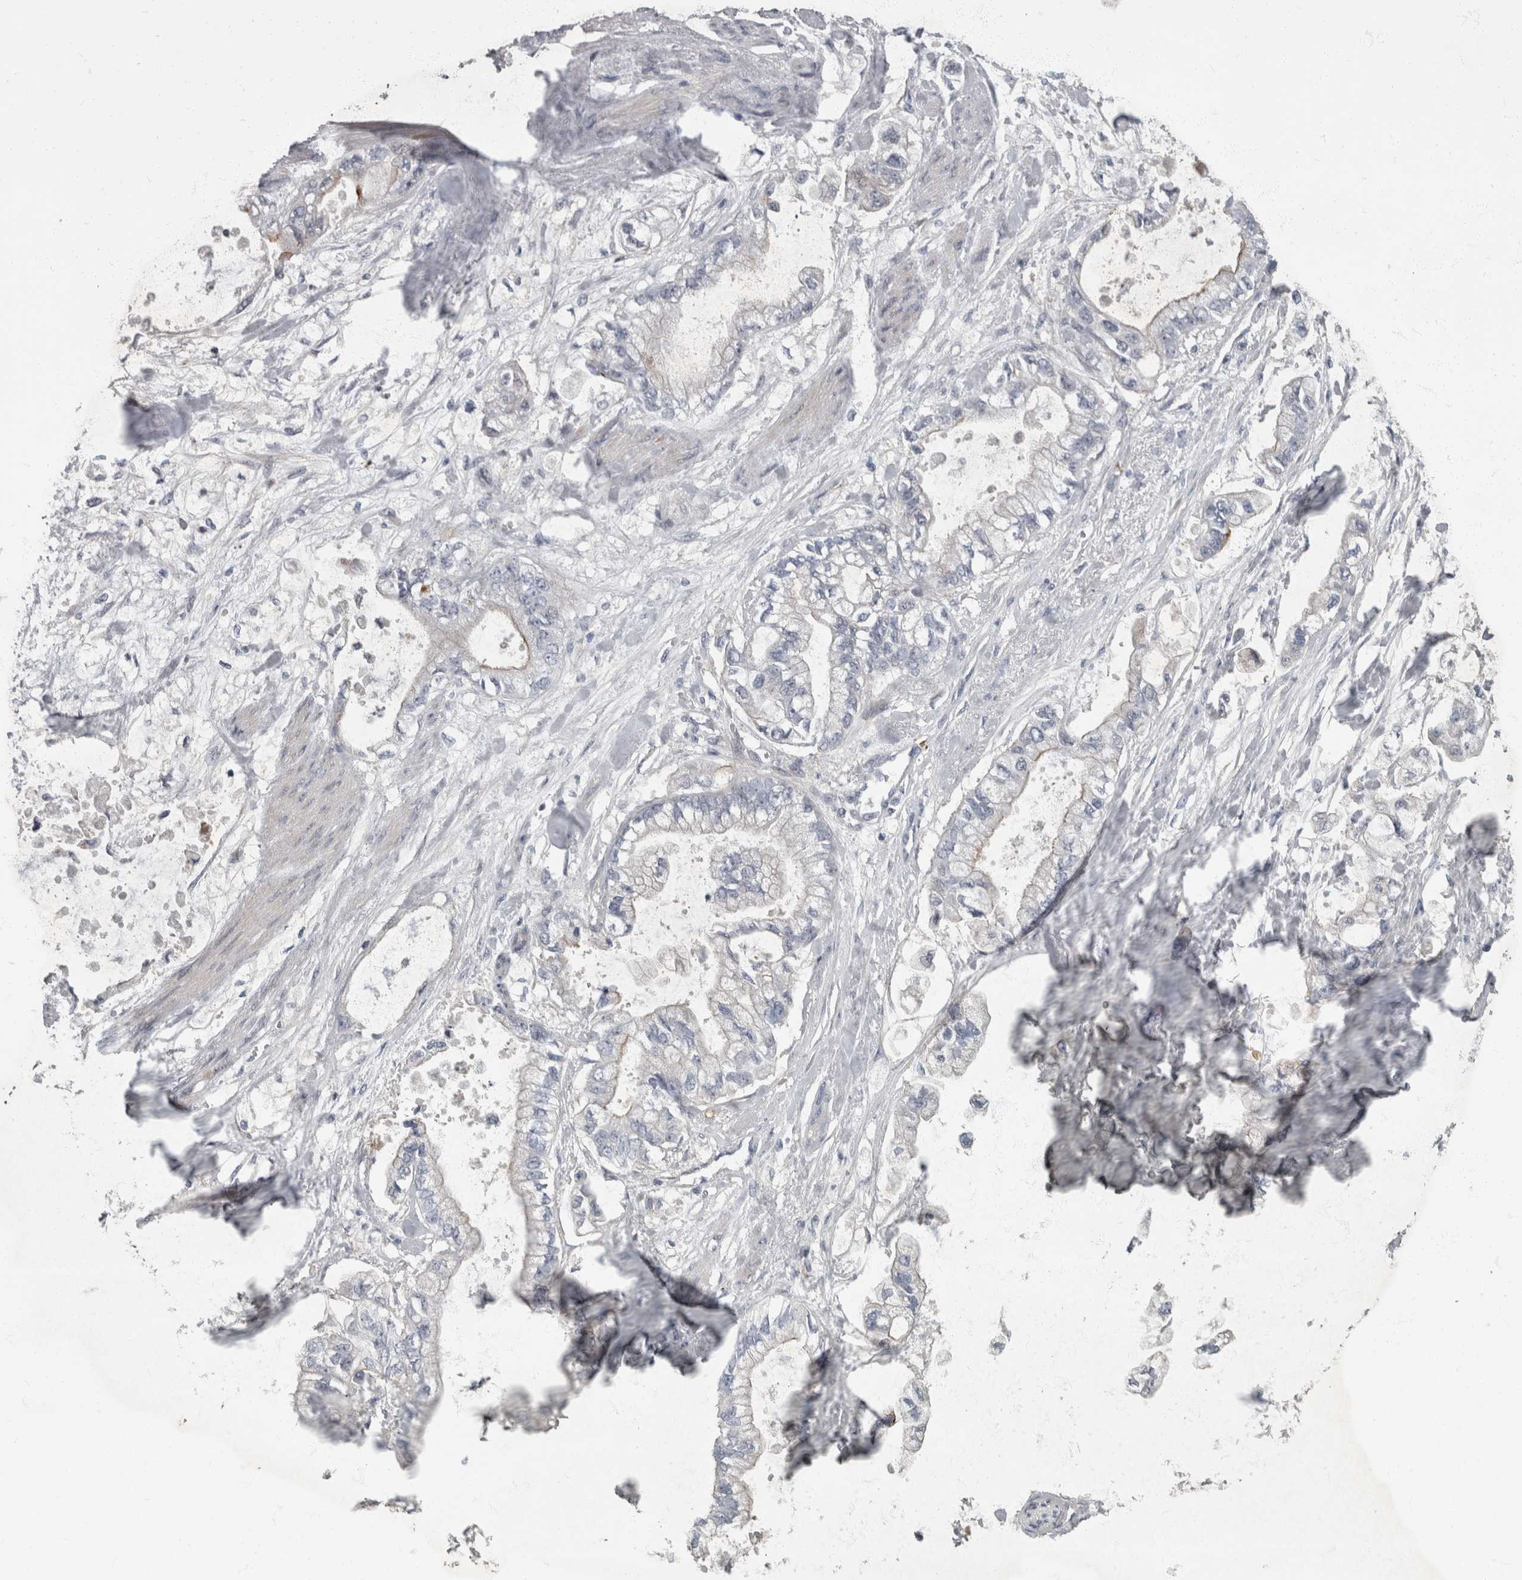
{"staining": {"intensity": "negative", "quantity": "none", "location": "none"}, "tissue": "stomach cancer", "cell_type": "Tumor cells", "image_type": "cancer", "snomed": [{"axis": "morphology", "description": "Normal tissue, NOS"}, {"axis": "morphology", "description": "Adenocarcinoma, NOS"}, {"axis": "topography", "description": "Stomach"}], "caption": "A high-resolution photomicrograph shows immunohistochemistry (IHC) staining of stomach adenocarcinoma, which displays no significant expression in tumor cells.", "gene": "CDC42BPG", "patient": {"sex": "male", "age": 62}}